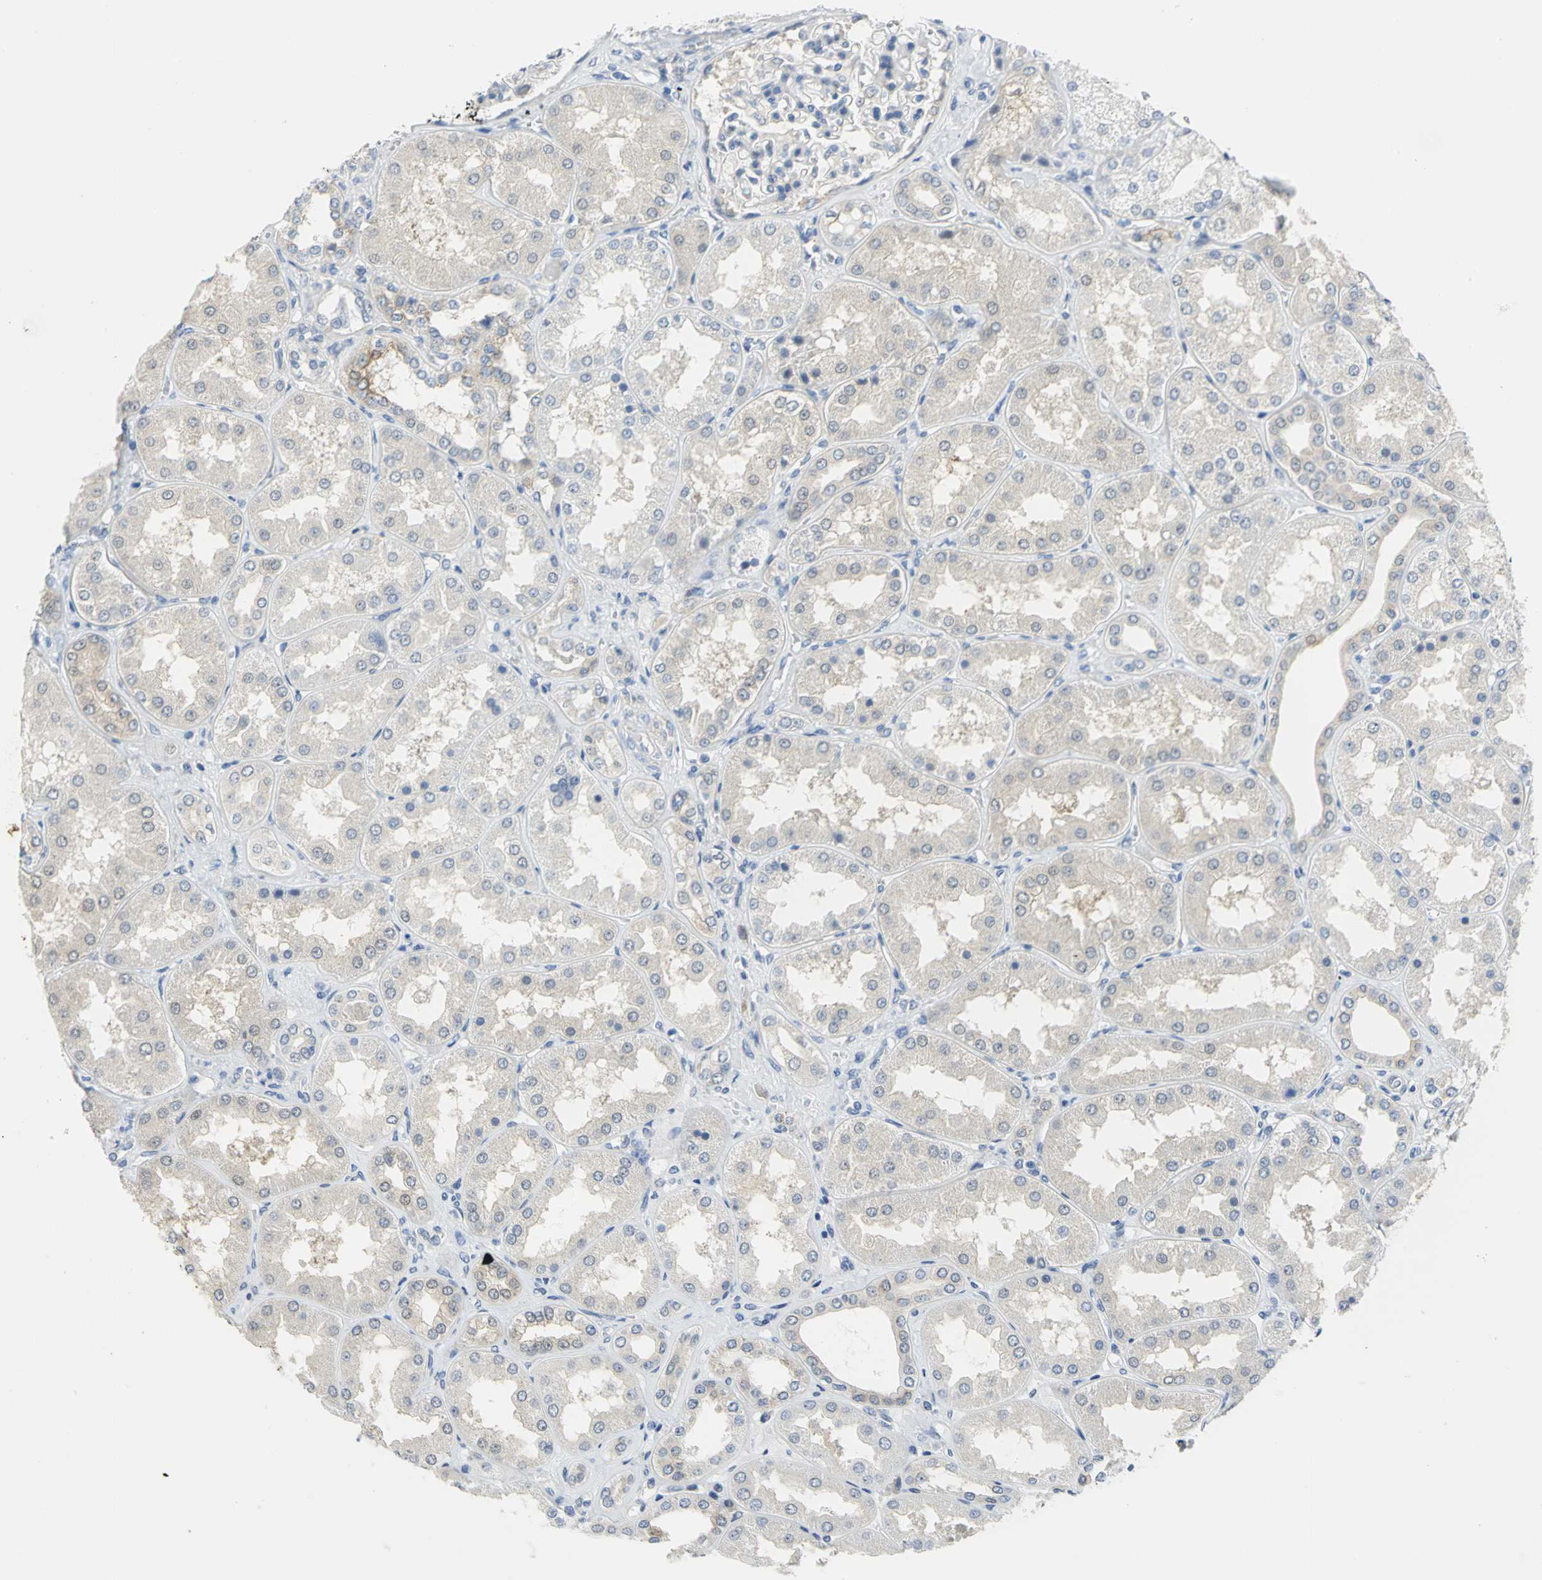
{"staining": {"intensity": "negative", "quantity": "none", "location": "none"}, "tissue": "kidney", "cell_type": "Cells in glomeruli", "image_type": "normal", "snomed": [{"axis": "morphology", "description": "Normal tissue, NOS"}, {"axis": "topography", "description": "Kidney"}], "caption": "Immunohistochemistry of benign human kidney demonstrates no expression in cells in glomeruli.", "gene": "PGM3", "patient": {"sex": "female", "age": 56}}